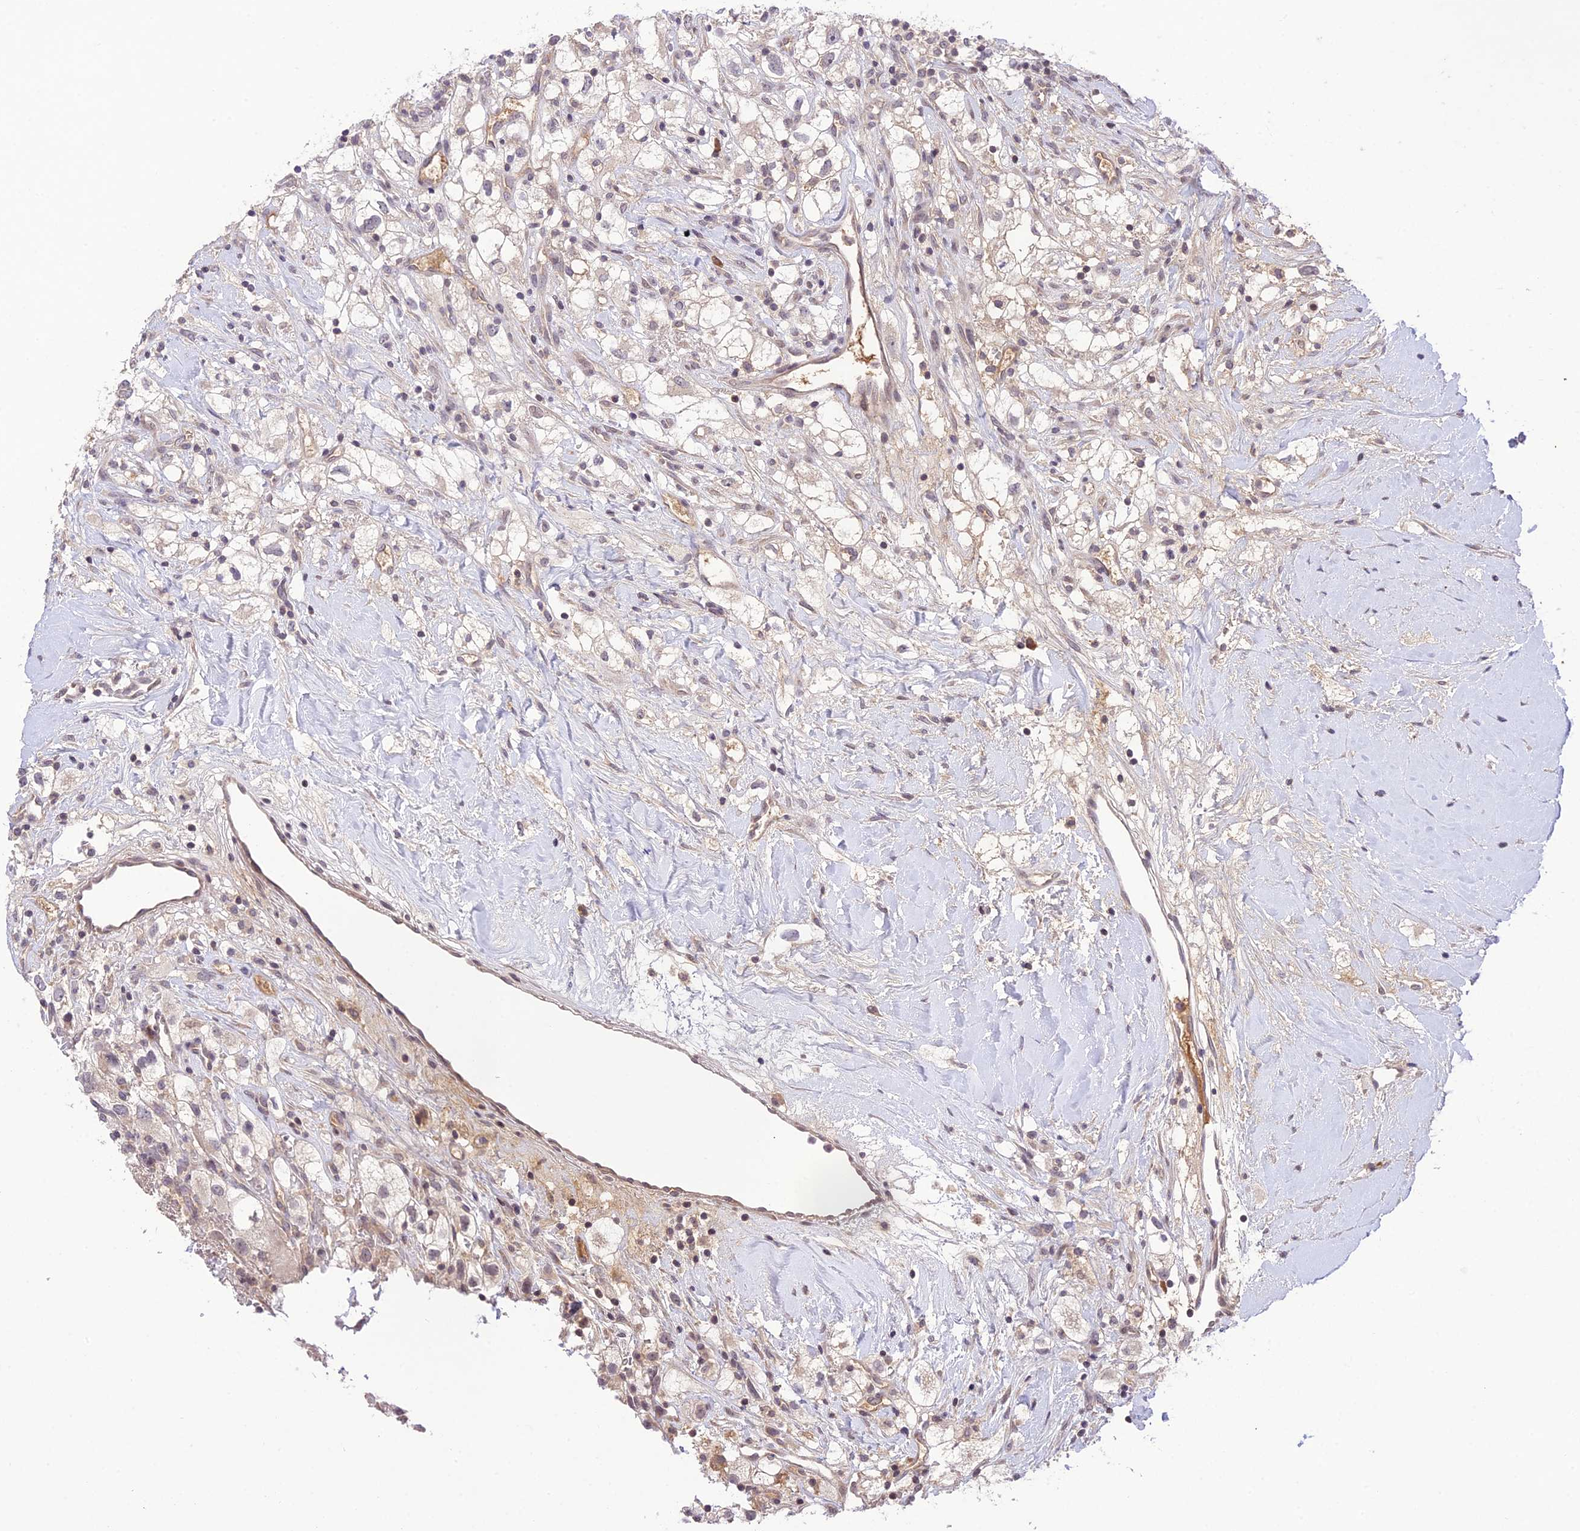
{"staining": {"intensity": "weak", "quantity": "<25%", "location": "cytoplasmic/membranous"}, "tissue": "renal cancer", "cell_type": "Tumor cells", "image_type": "cancer", "snomed": [{"axis": "morphology", "description": "Adenocarcinoma, NOS"}, {"axis": "topography", "description": "Kidney"}], "caption": "The photomicrograph displays no staining of tumor cells in renal cancer (adenocarcinoma).", "gene": "TEKT1", "patient": {"sex": "male", "age": 59}}